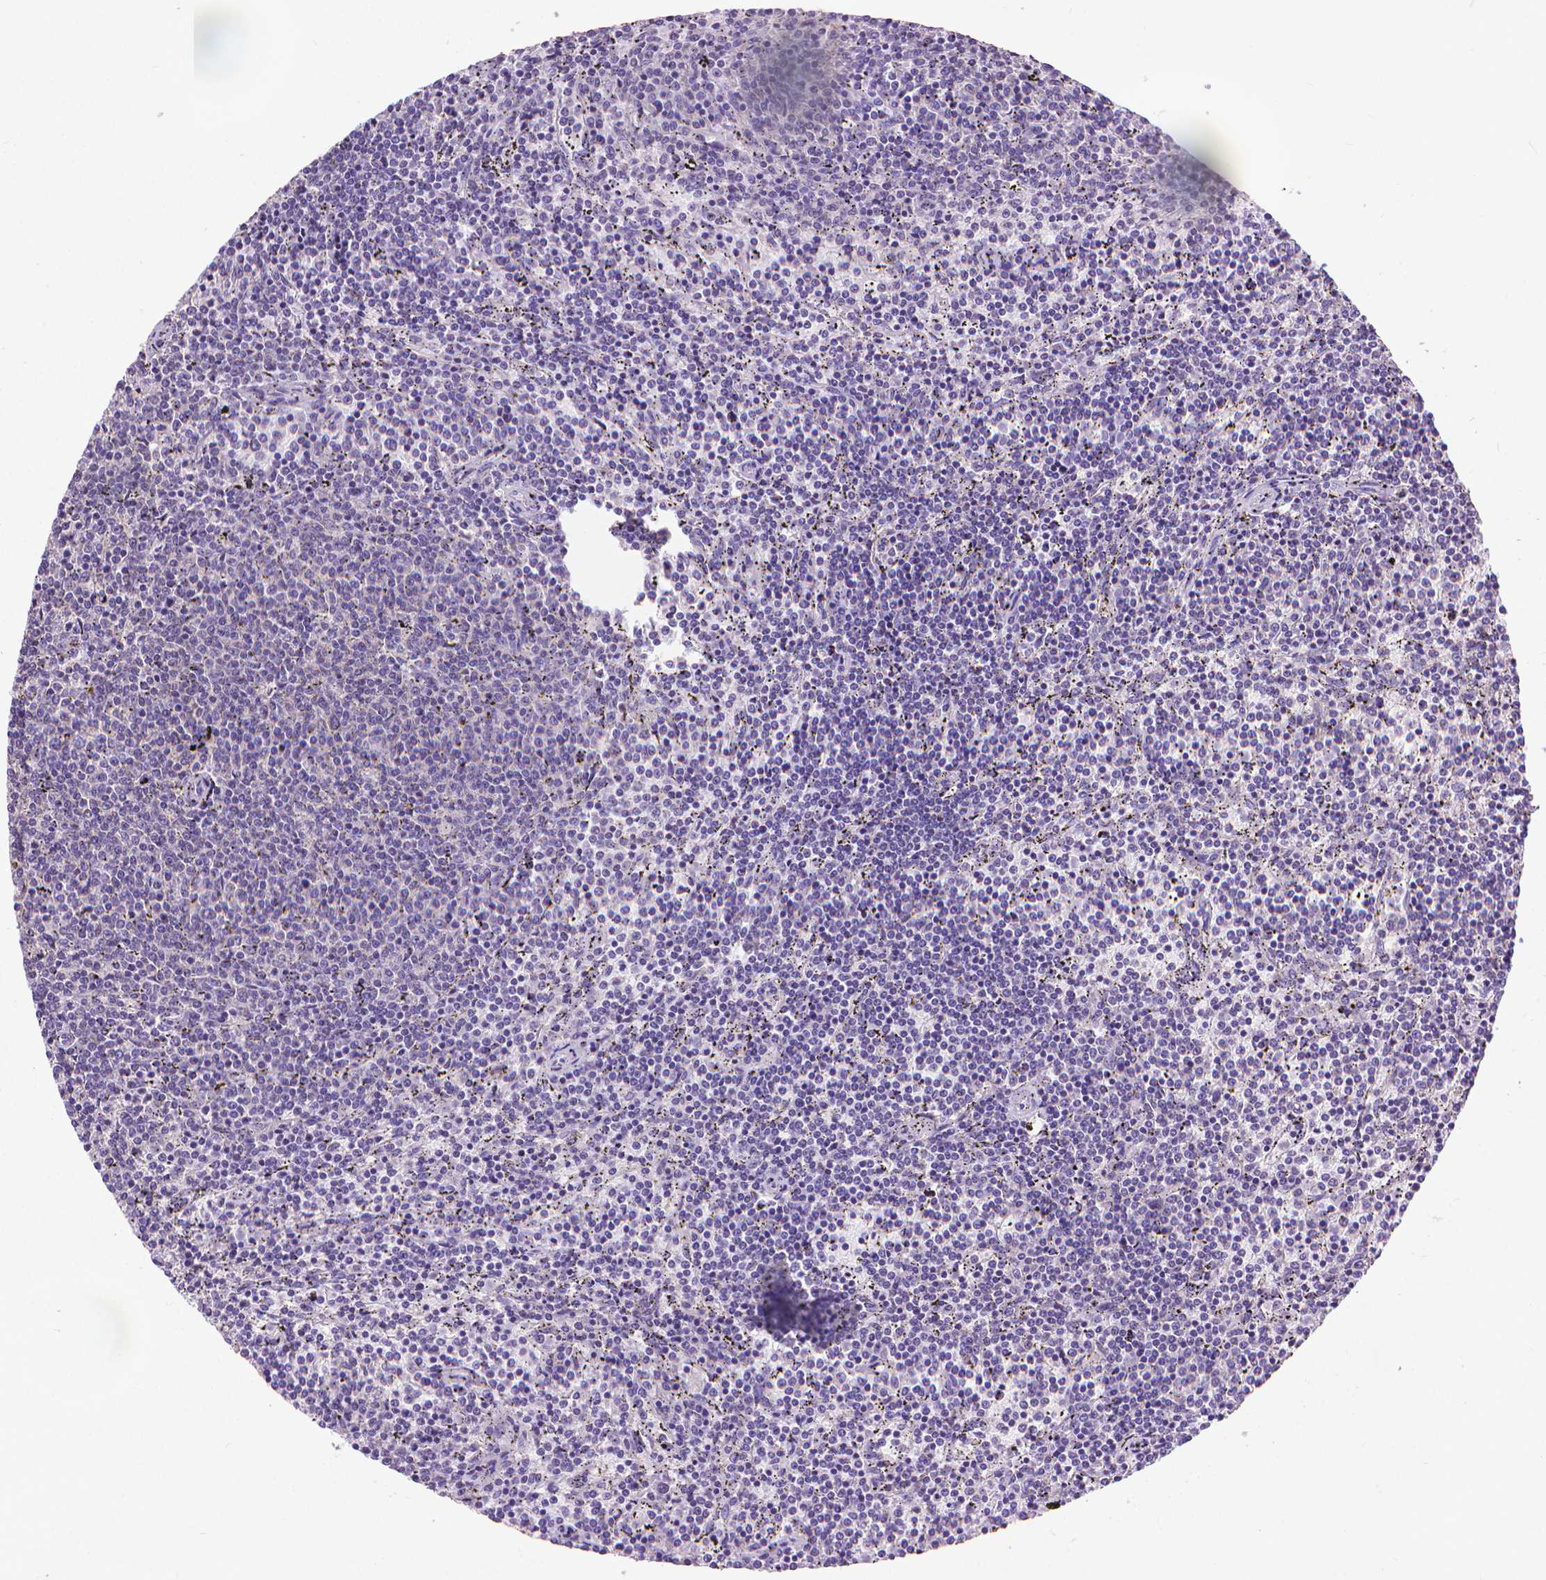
{"staining": {"intensity": "negative", "quantity": "none", "location": "none"}, "tissue": "lymphoma", "cell_type": "Tumor cells", "image_type": "cancer", "snomed": [{"axis": "morphology", "description": "Malignant lymphoma, non-Hodgkin's type, Low grade"}, {"axis": "topography", "description": "Spleen"}], "caption": "The immunohistochemistry histopathology image has no significant staining in tumor cells of malignant lymphoma, non-Hodgkin's type (low-grade) tissue. (DAB (3,3'-diaminobenzidine) IHC with hematoxylin counter stain).", "gene": "SYN1", "patient": {"sex": "female", "age": 50}}